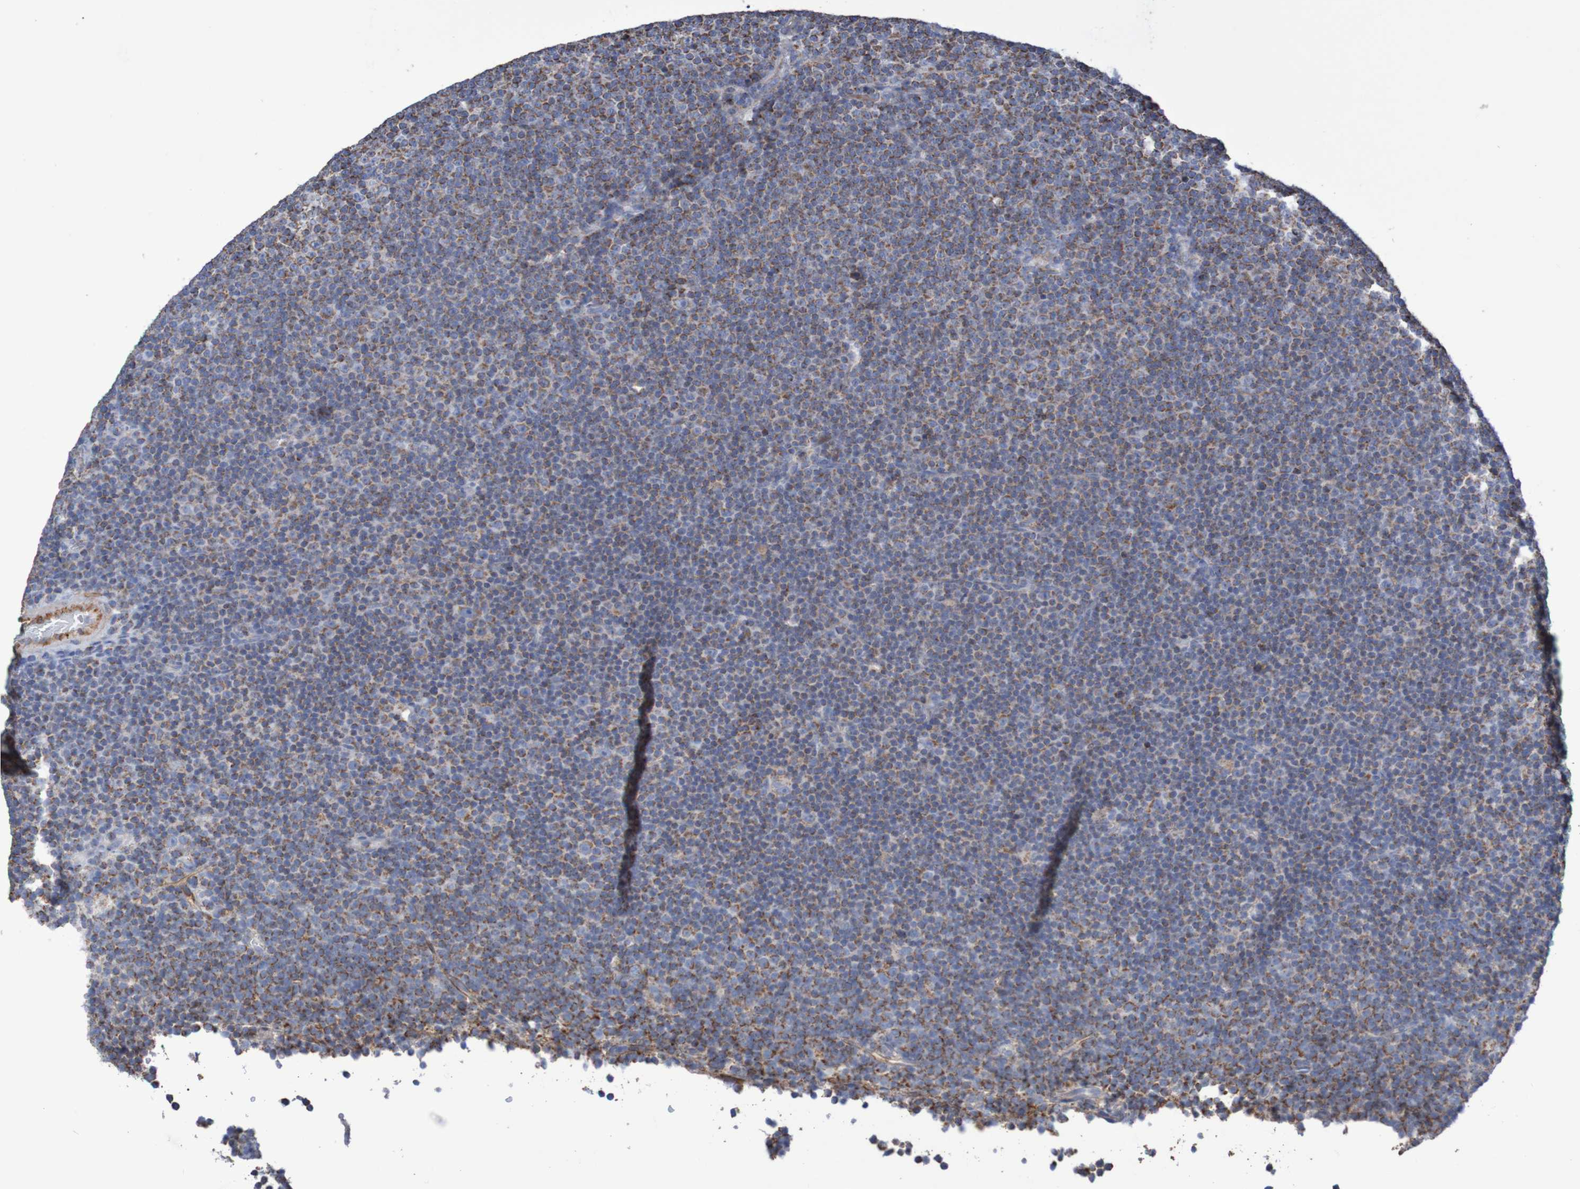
{"staining": {"intensity": "moderate", "quantity": ">75%", "location": "cytoplasmic/membranous"}, "tissue": "lymphoma", "cell_type": "Tumor cells", "image_type": "cancer", "snomed": [{"axis": "morphology", "description": "Malignant lymphoma, non-Hodgkin's type, Low grade"}, {"axis": "topography", "description": "Lymph node"}], "caption": "Immunohistochemical staining of lymphoma reveals moderate cytoplasmic/membranous protein positivity in approximately >75% of tumor cells. Ihc stains the protein of interest in brown and the nuclei are stained blue.", "gene": "MMEL1", "patient": {"sex": "female", "age": 67}}